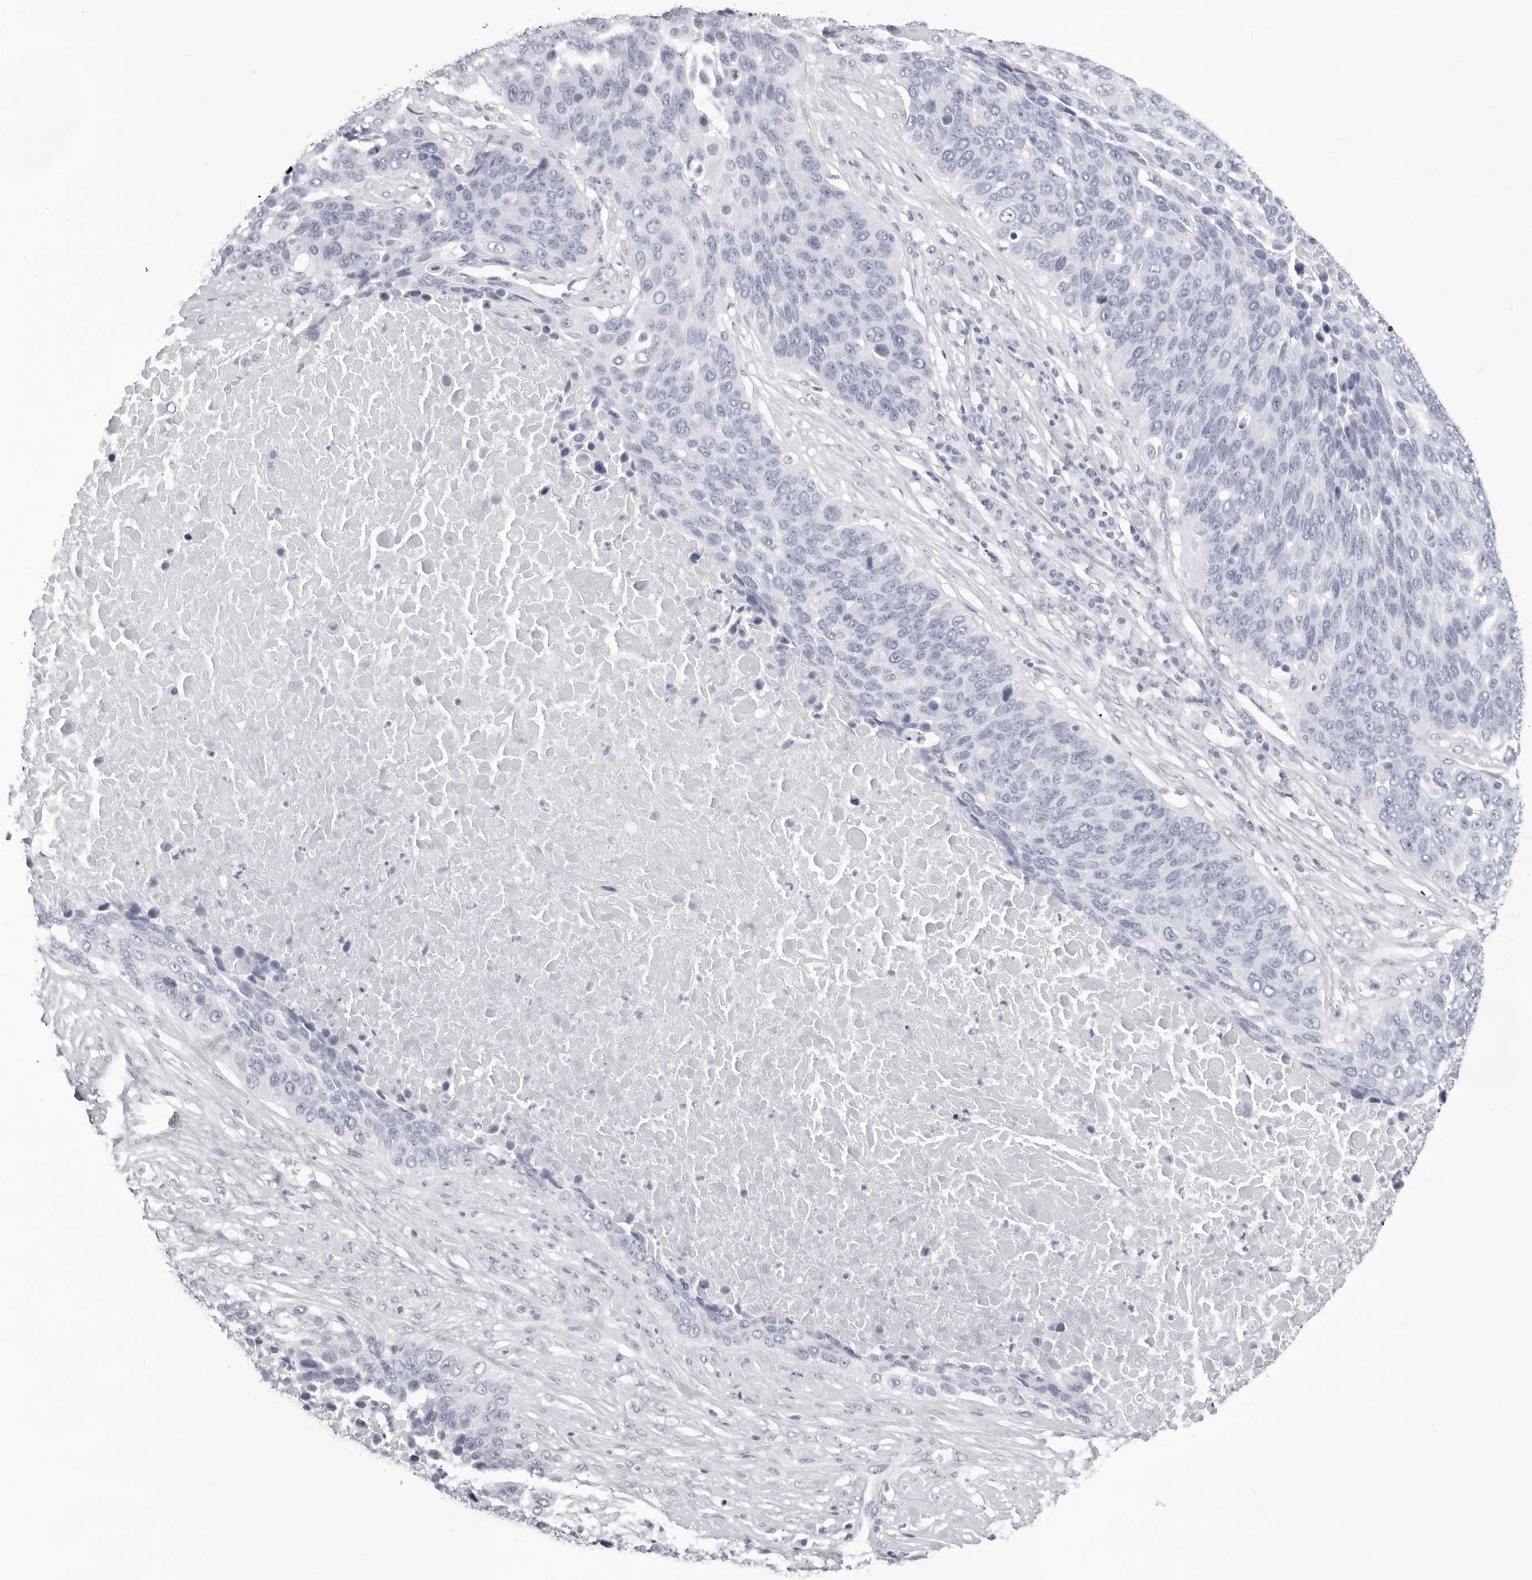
{"staining": {"intensity": "negative", "quantity": "none", "location": "none"}, "tissue": "lung cancer", "cell_type": "Tumor cells", "image_type": "cancer", "snomed": [{"axis": "morphology", "description": "Squamous cell carcinoma, NOS"}, {"axis": "topography", "description": "Lung"}], "caption": "This is an IHC image of lung squamous cell carcinoma. There is no staining in tumor cells.", "gene": "INSL3", "patient": {"sex": "male", "age": 66}}